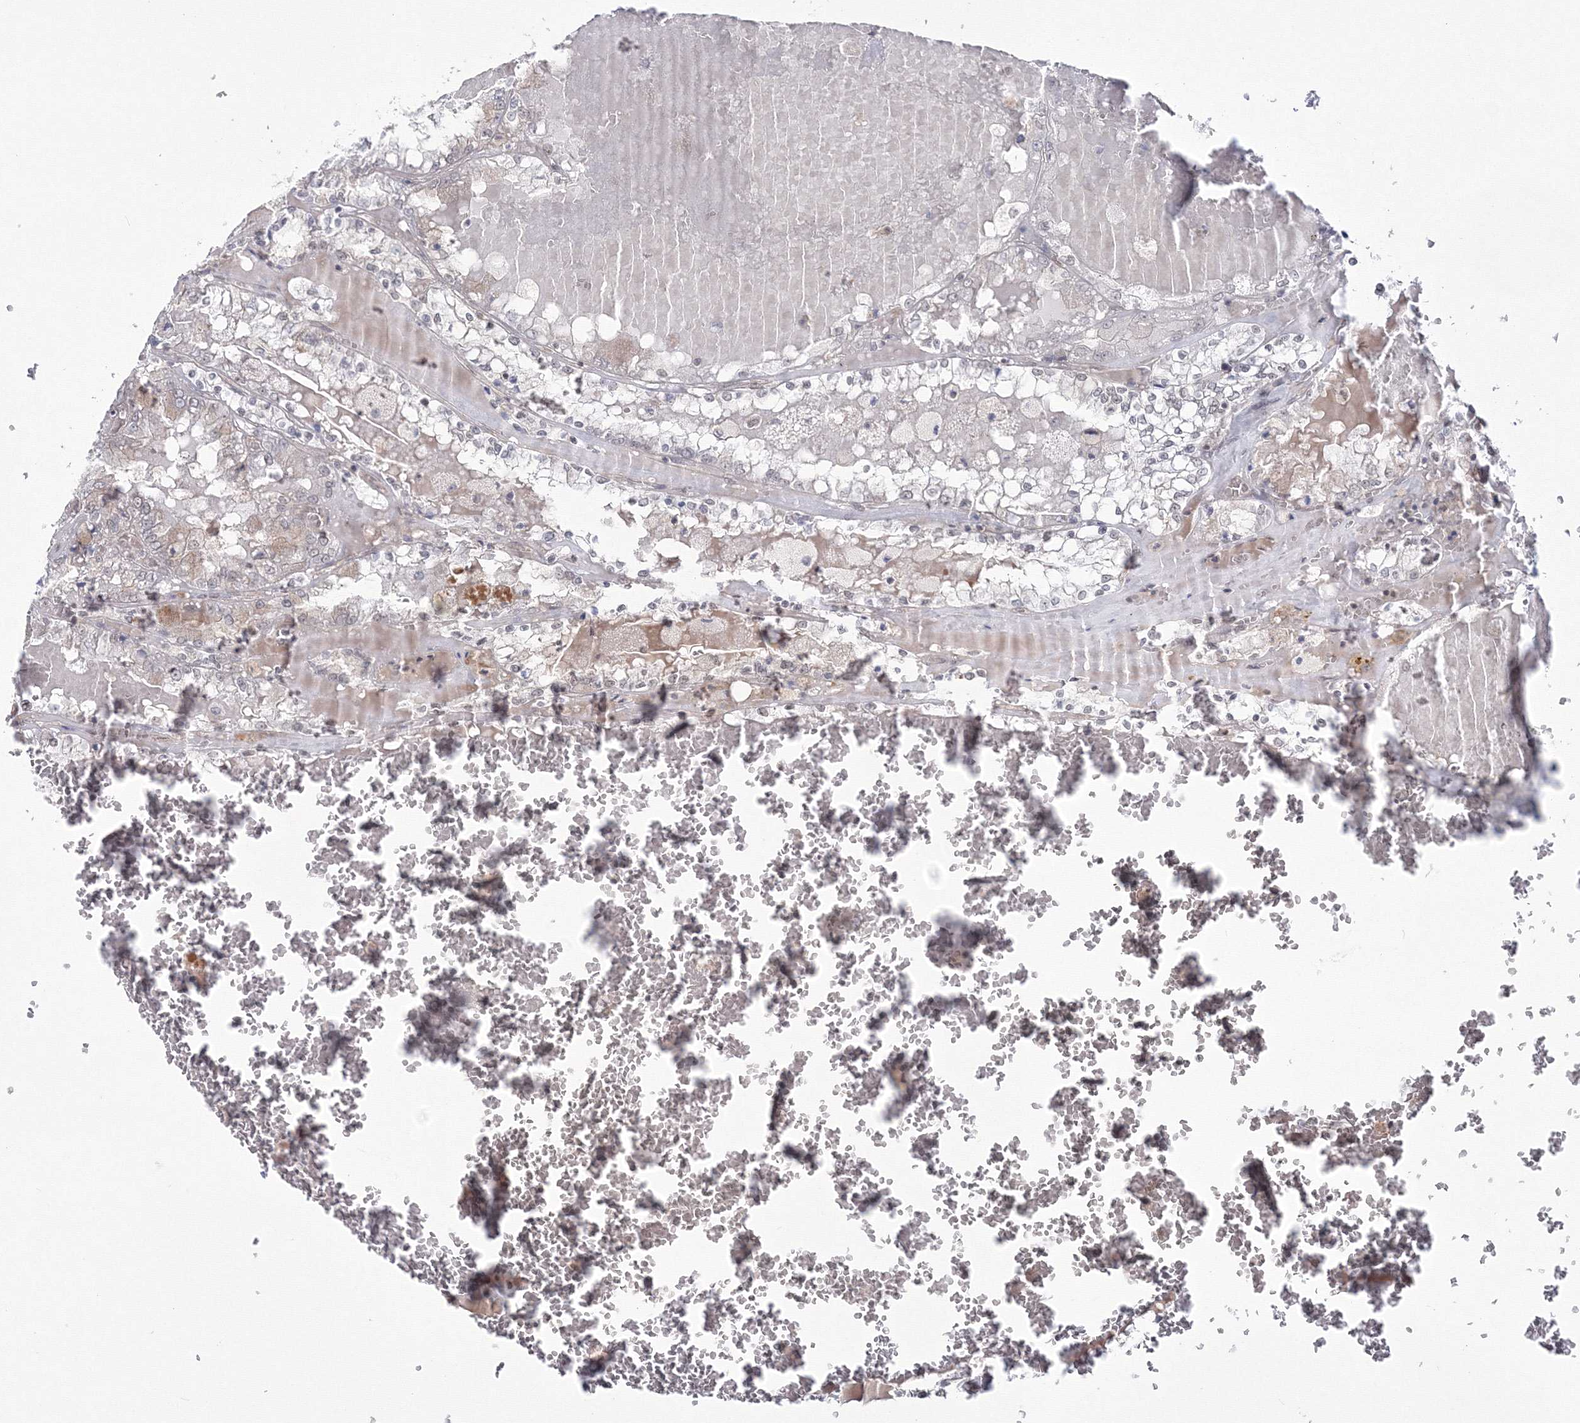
{"staining": {"intensity": "weak", "quantity": "<25%", "location": "cytoplasmic/membranous"}, "tissue": "renal cancer", "cell_type": "Tumor cells", "image_type": "cancer", "snomed": [{"axis": "morphology", "description": "Adenocarcinoma, NOS"}, {"axis": "topography", "description": "Kidney"}], "caption": "Immunohistochemistry of renal adenocarcinoma reveals no staining in tumor cells.", "gene": "ZFAND6", "patient": {"sex": "female", "age": 56}}